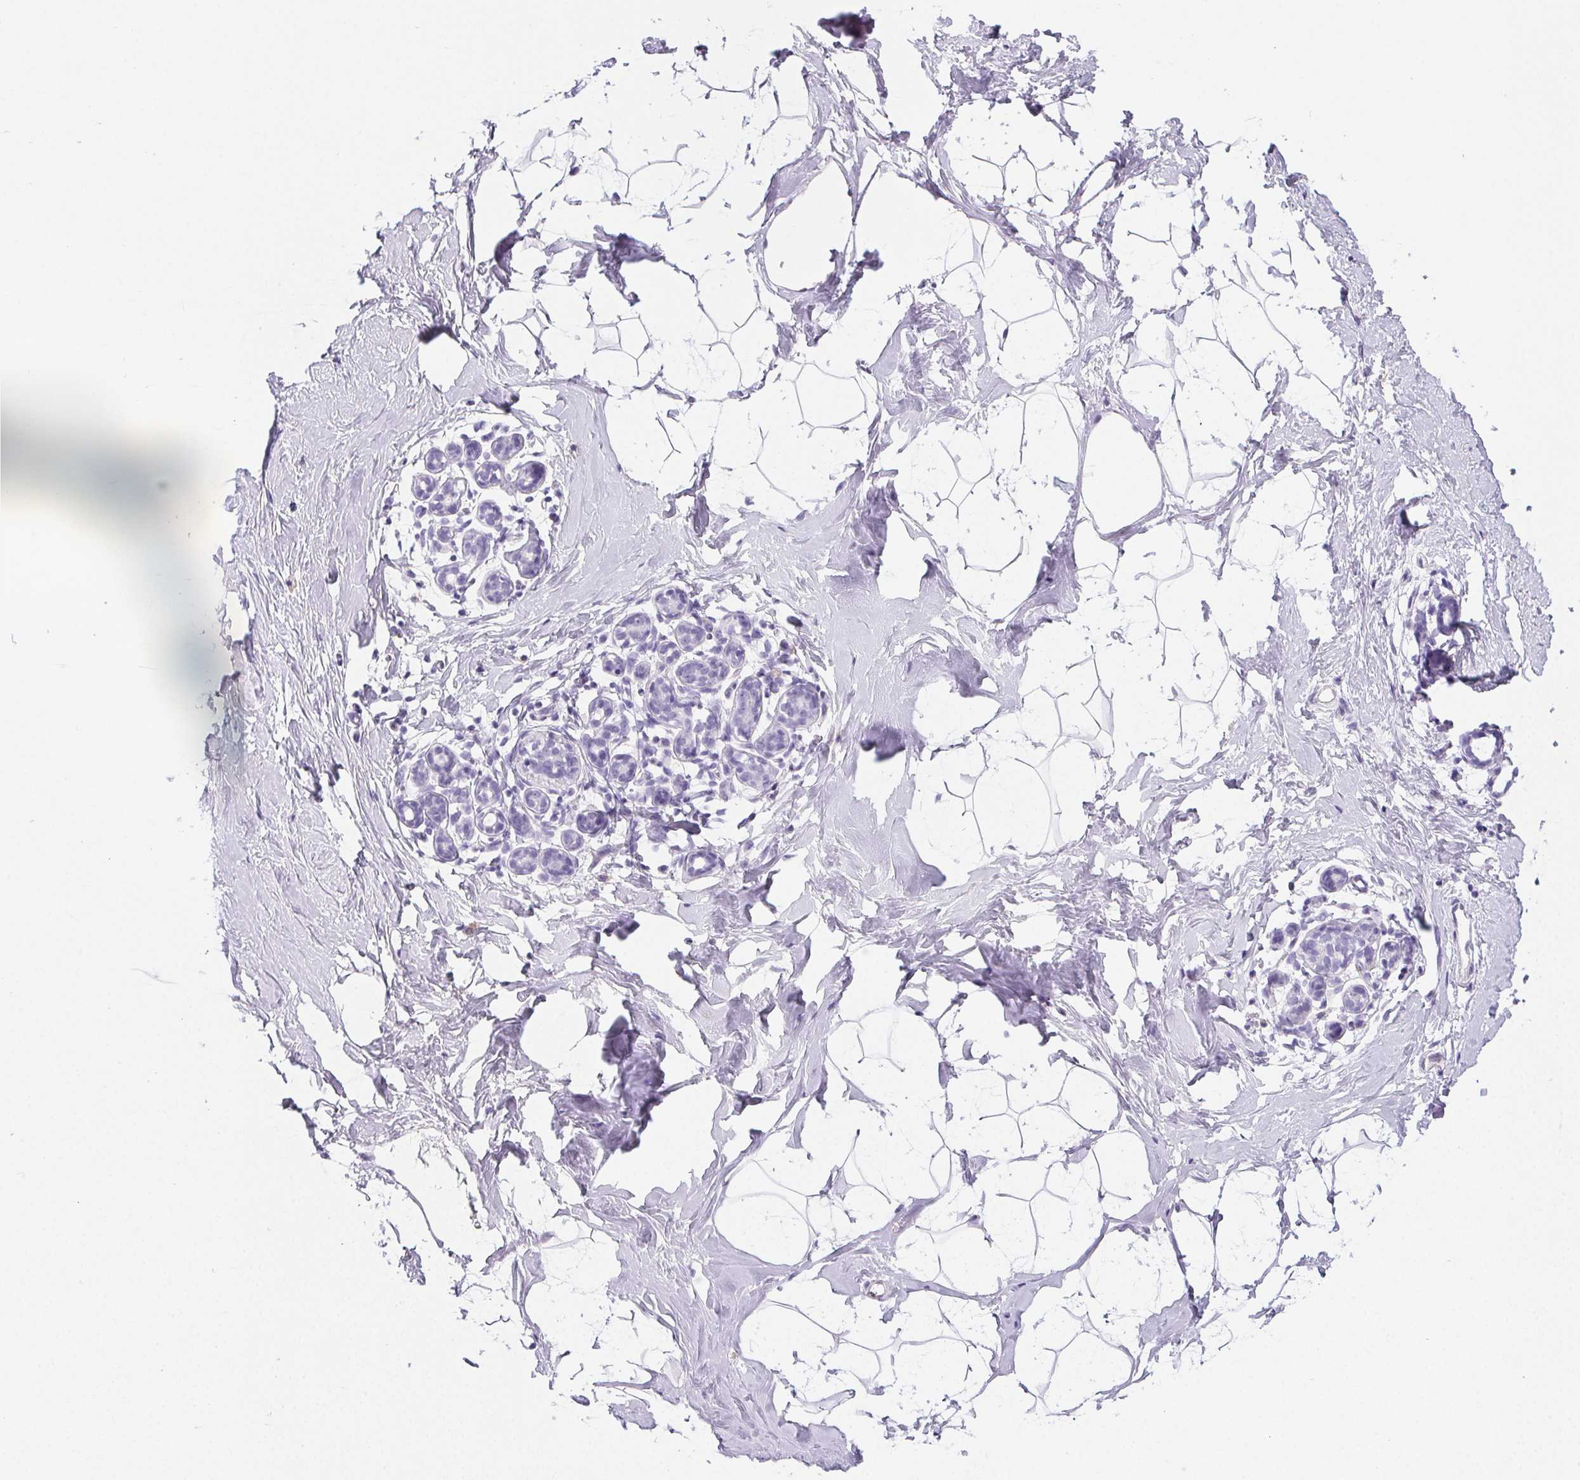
{"staining": {"intensity": "negative", "quantity": "none", "location": "none"}, "tissue": "breast", "cell_type": "Adipocytes", "image_type": "normal", "snomed": [{"axis": "morphology", "description": "Normal tissue, NOS"}, {"axis": "topography", "description": "Breast"}], "caption": "High power microscopy micrograph of an IHC image of unremarkable breast, revealing no significant staining in adipocytes.", "gene": "PRSS1", "patient": {"sex": "female", "age": 32}}